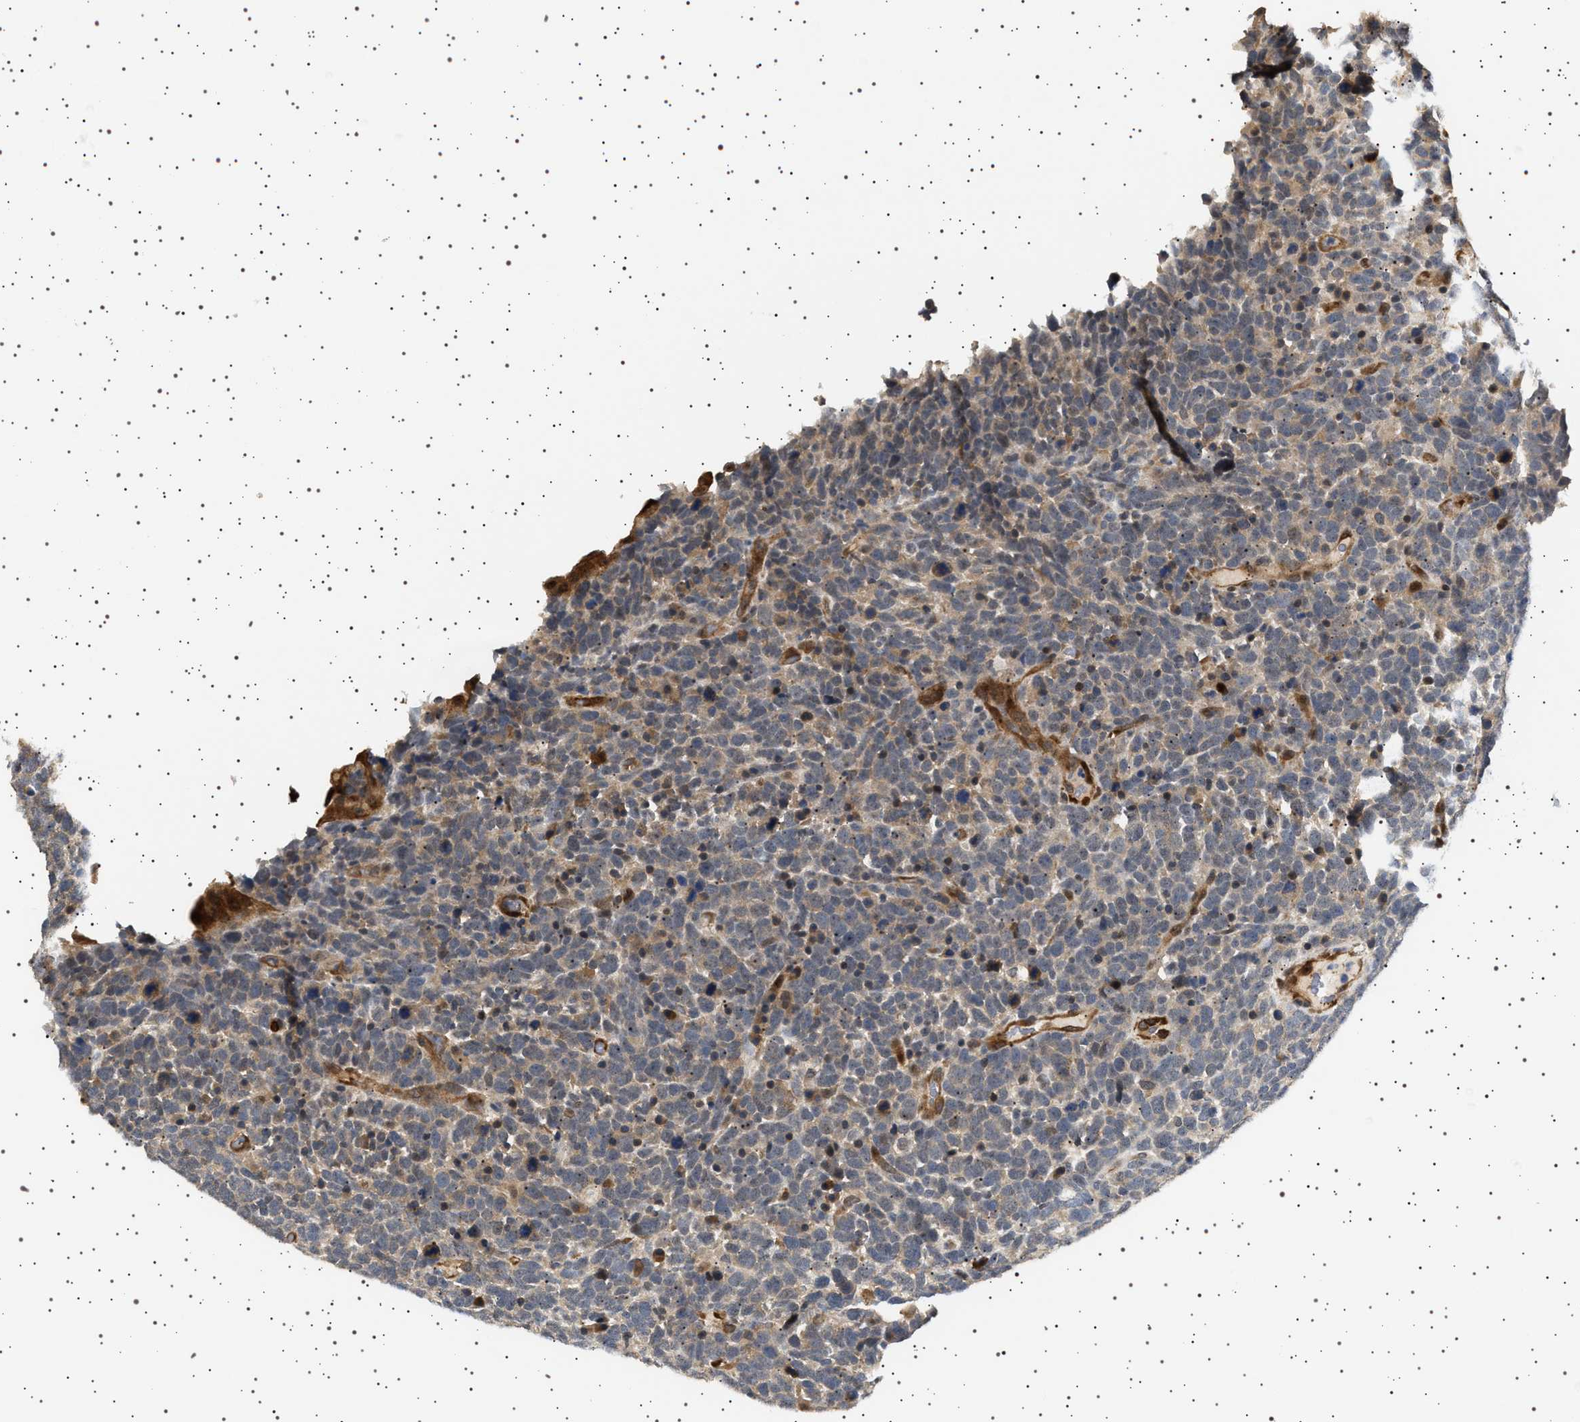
{"staining": {"intensity": "weak", "quantity": "25%-75%", "location": "cytoplasmic/membranous"}, "tissue": "urothelial cancer", "cell_type": "Tumor cells", "image_type": "cancer", "snomed": [{"axis": "morphology", "description": "Urothelial carcinoma, High grade"}, {"axis": "topography", "description": "Urinary bladder"}], "caption": "Protein staining by immunohistochemistry demonstrates weak cytoplasmic/membranous positivity in approximately 25%-75% of tumor cells in urothelial cancer.", "gene": "BAG3", "patient": {"sex": "female", "age": 82}}